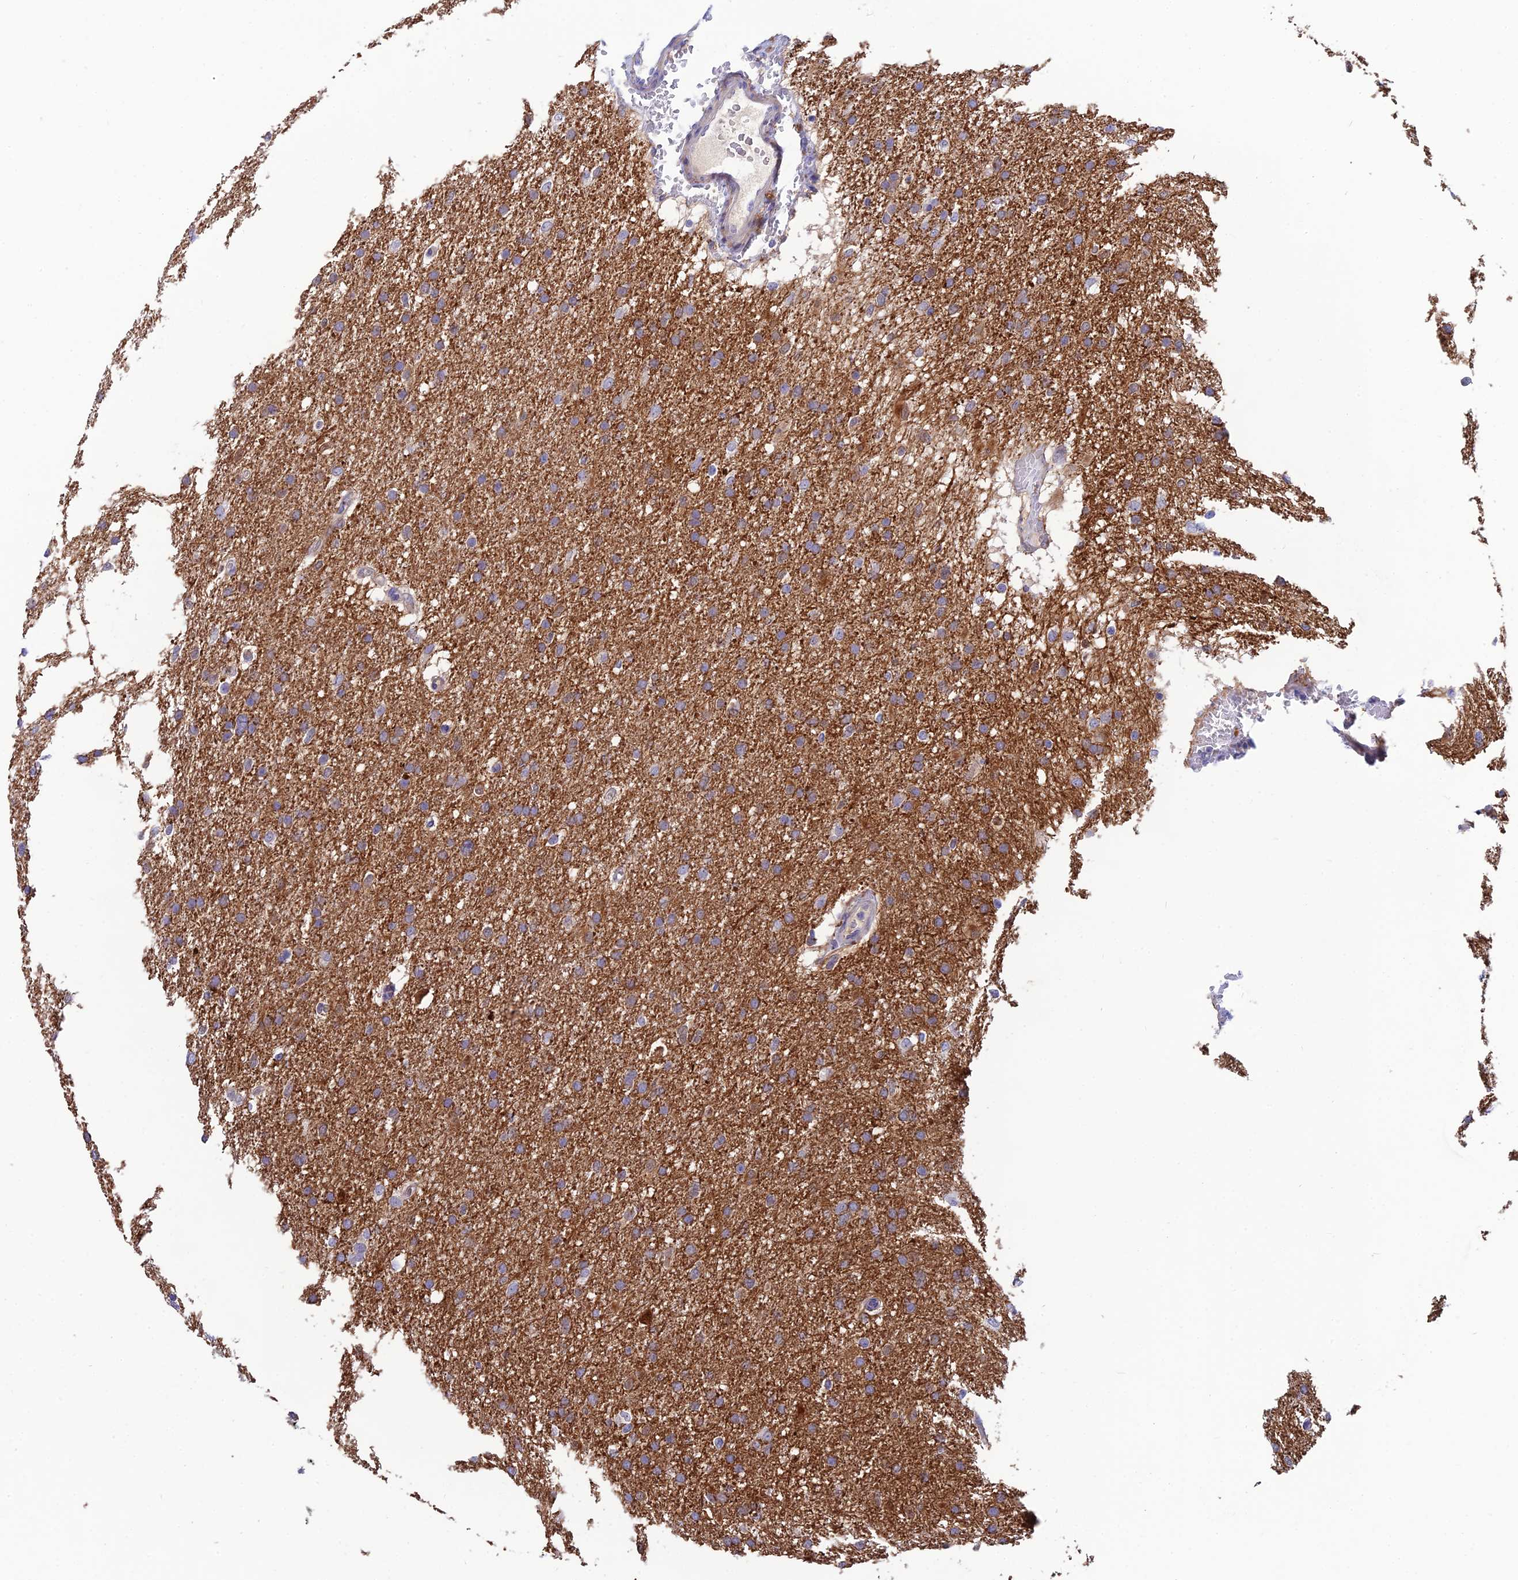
{"staining": {"intensity": "moderate", "quantity": "<25%", "location": "cytoplasmic/membranous"}, "tissue": "glioma", "cell_type": "Tumor cells", "image_type": "cancer", "snomed": [{"axis": "morphology", "description": "Glioma, malignant, High grade"}, {"axis": "topography", "description": "Cerebral cortex"}], "caption": "Human malignant glioma (high-grade) stained with a protein marker reveals moderate staining in tumor cells.", "gene": "XPO7", "patient": {"sex": "female", "age": 36}}